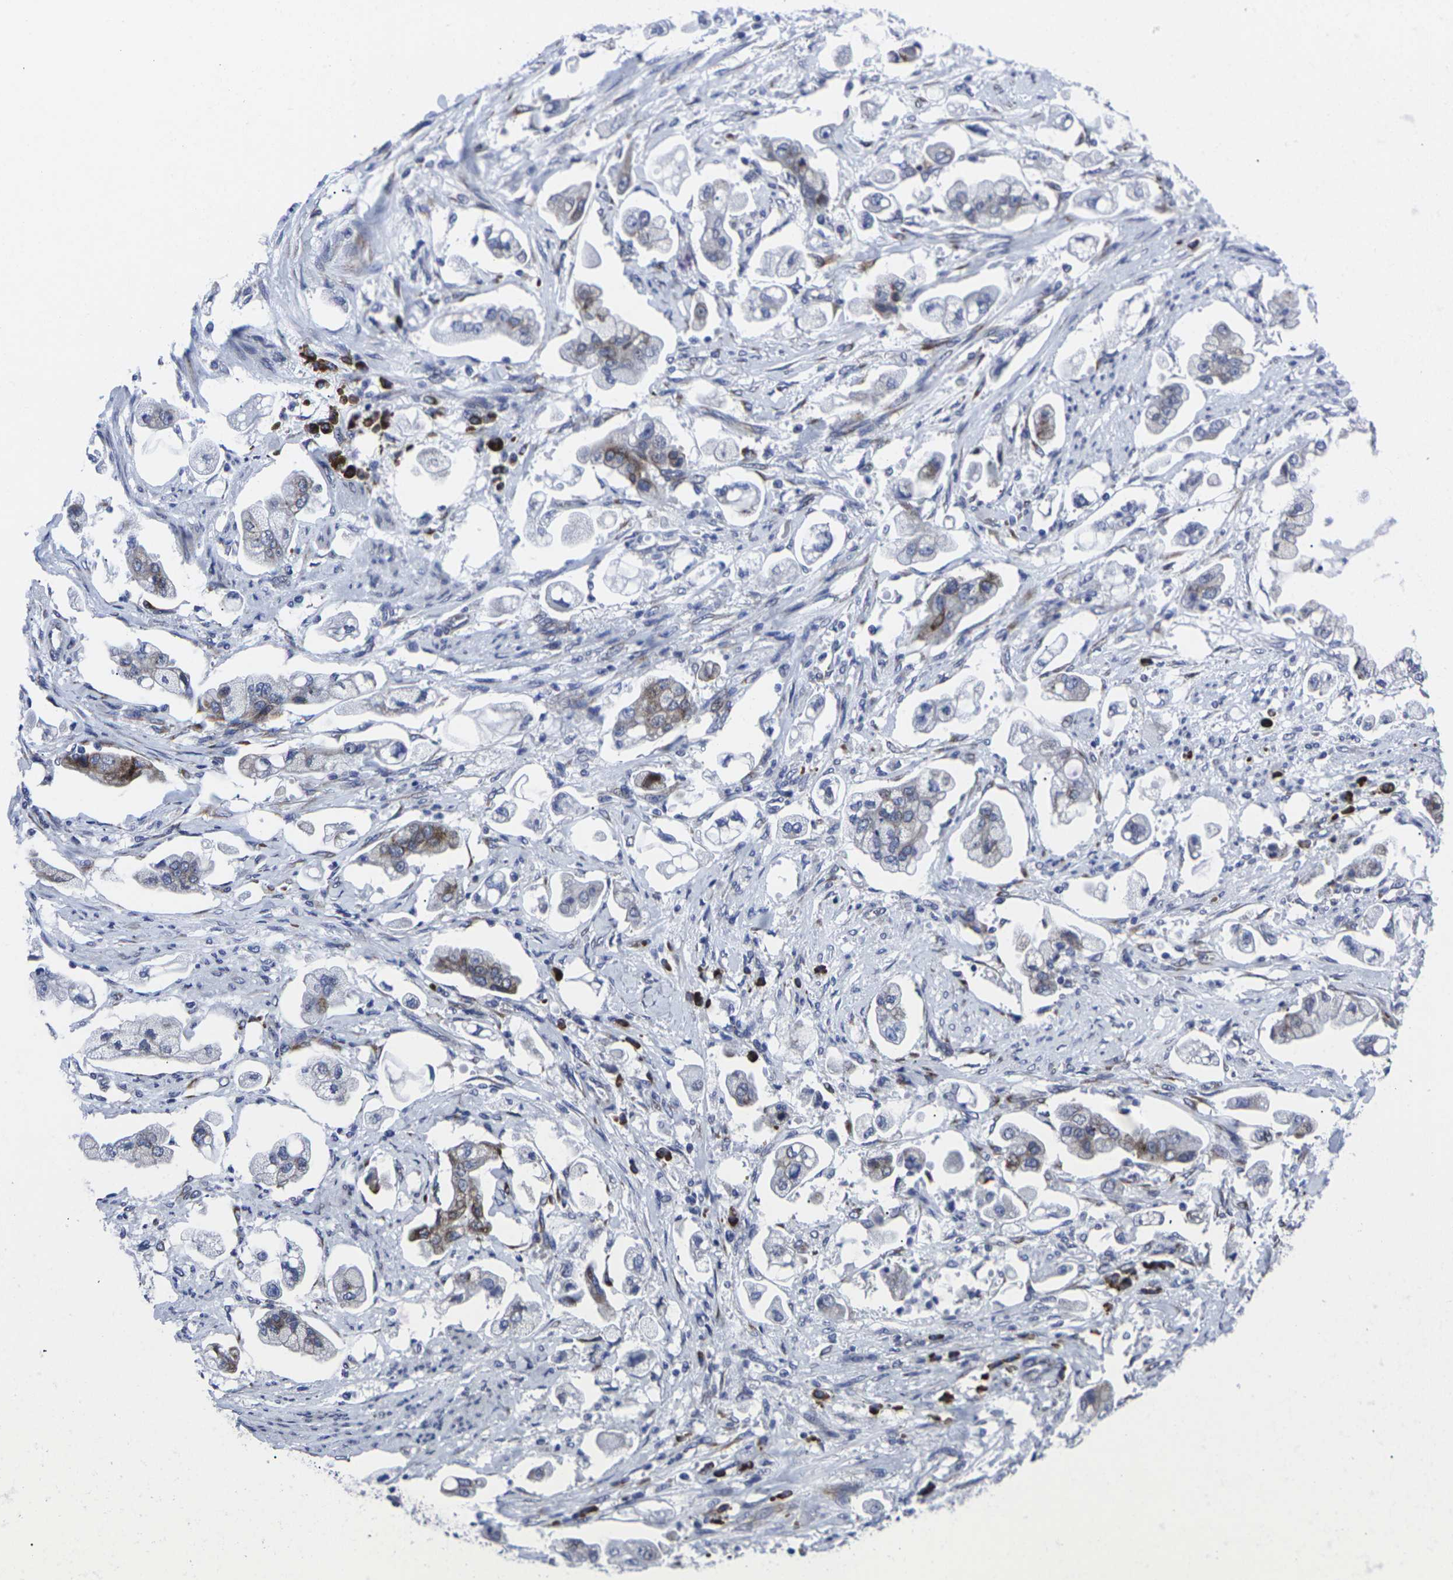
{"staining": {"intensity": "moderate", "quantity": "25%-75%", "location": "cytoplasmic/membranous"}, "tissue": "stomach cancer", "cell_type": "Tumor cells", "image_type": "cancer", "snomed": [{"axis": "morphology", "description": "Adenocarcinoma, NOS"}, {"axis": "topography", "description": "Stomach"}], "caption": "DAB immunohistochemical staining of human adenocarcinoma (stomach) exhibits moderate cytoplasmic/membranous protein positivity in about 25%-75% of tumor cells.", "gene": "RPN1", "patient": {"sex": "male", "age": 62}}